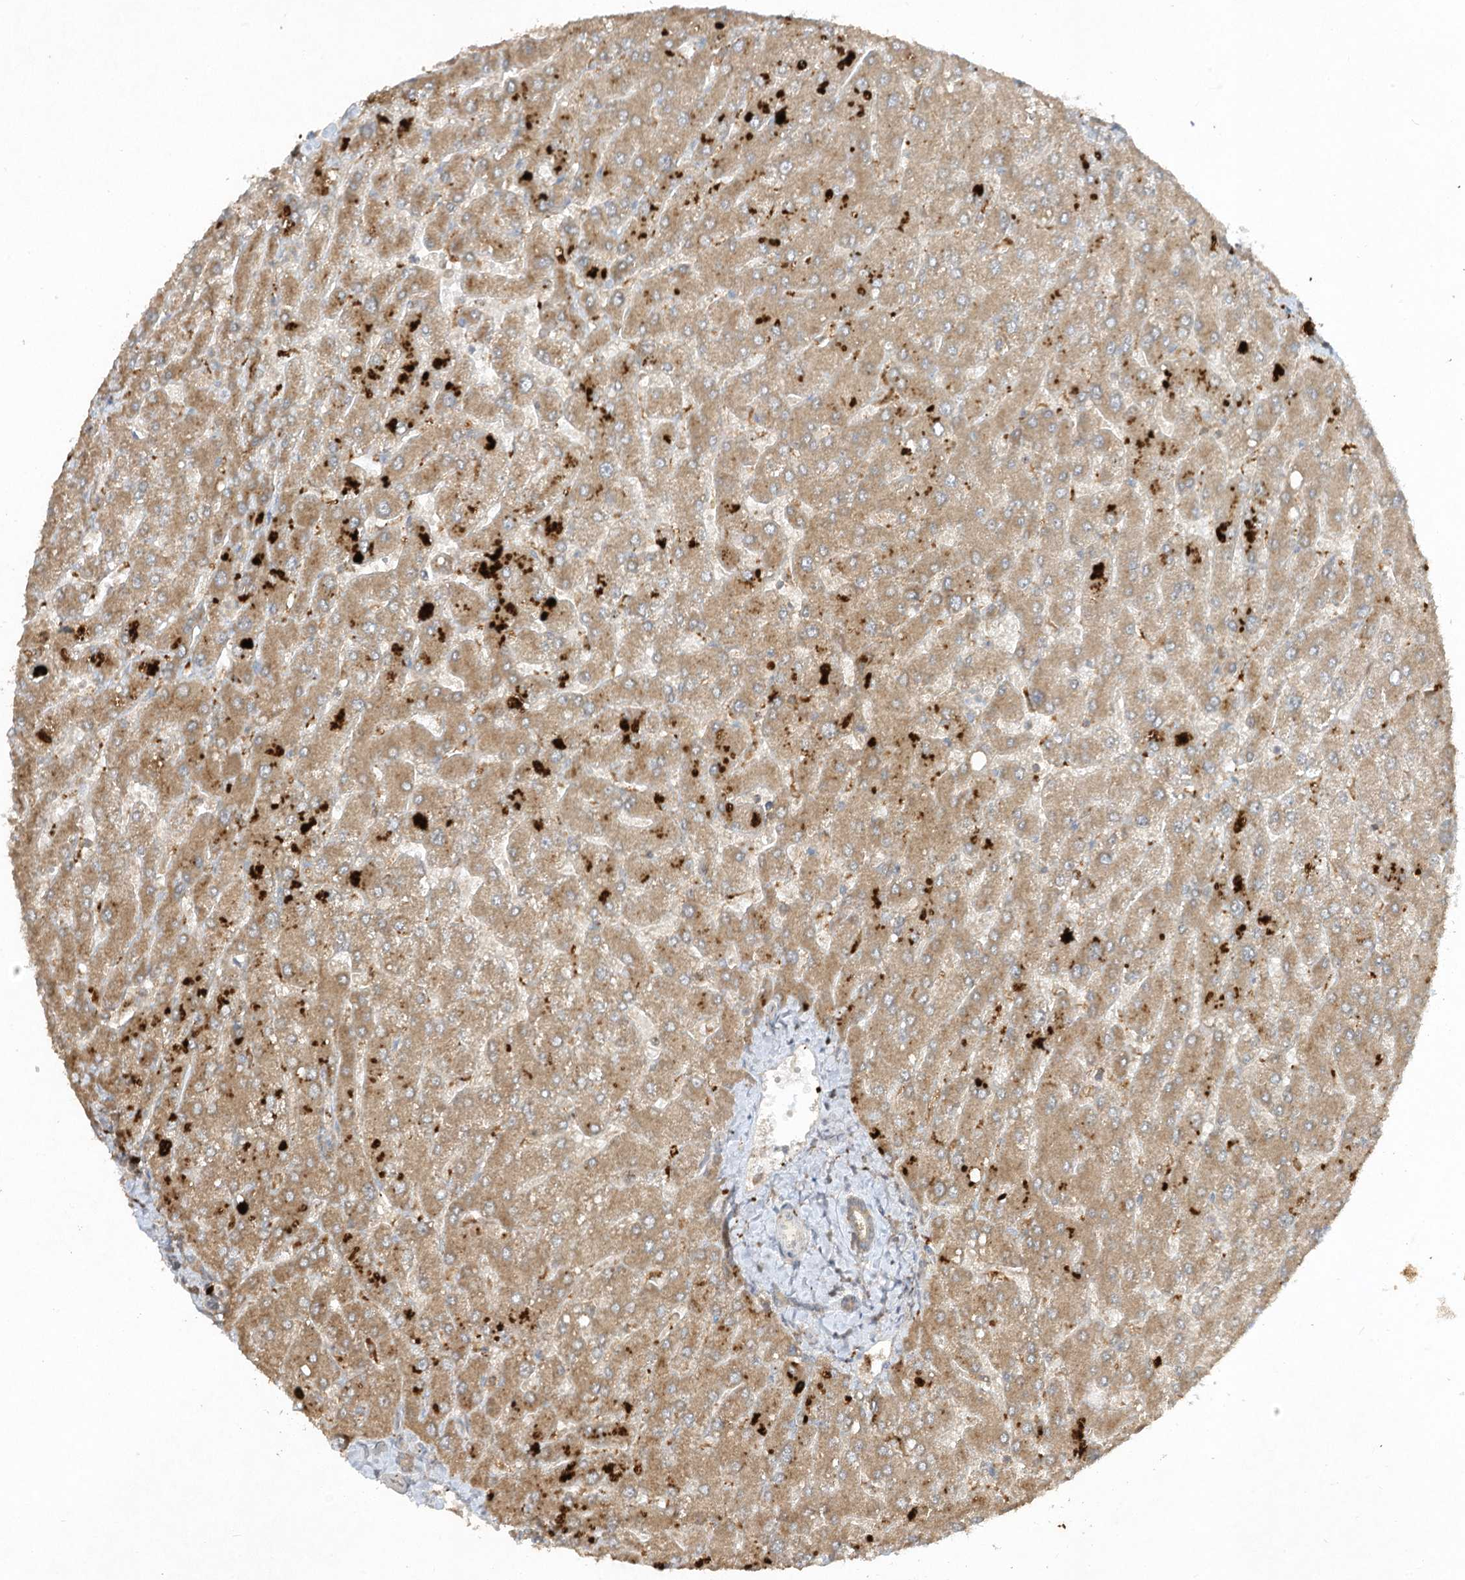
{"staining": {"intensity": "weak", "quantity": ">75%", "location": "cytoplasmic/membranous"}, "tissue": "liver", "cell_type": "Cholangiocytes", "image_type": "normal", "snomed": [{"axis": "morphology", "description": "Normal tissue, NOS"}, {"axis": "topography", "description": "Liver"}], "caption": "An immunohistochemistry (IHC) image of normal tissue is shown. Protein staining in brown labels weak cytoplasmic/membranous positivity in liver within cholangiocytes.", "gene": "LDAH", "patient": {"sex": "male", "age": 55}}